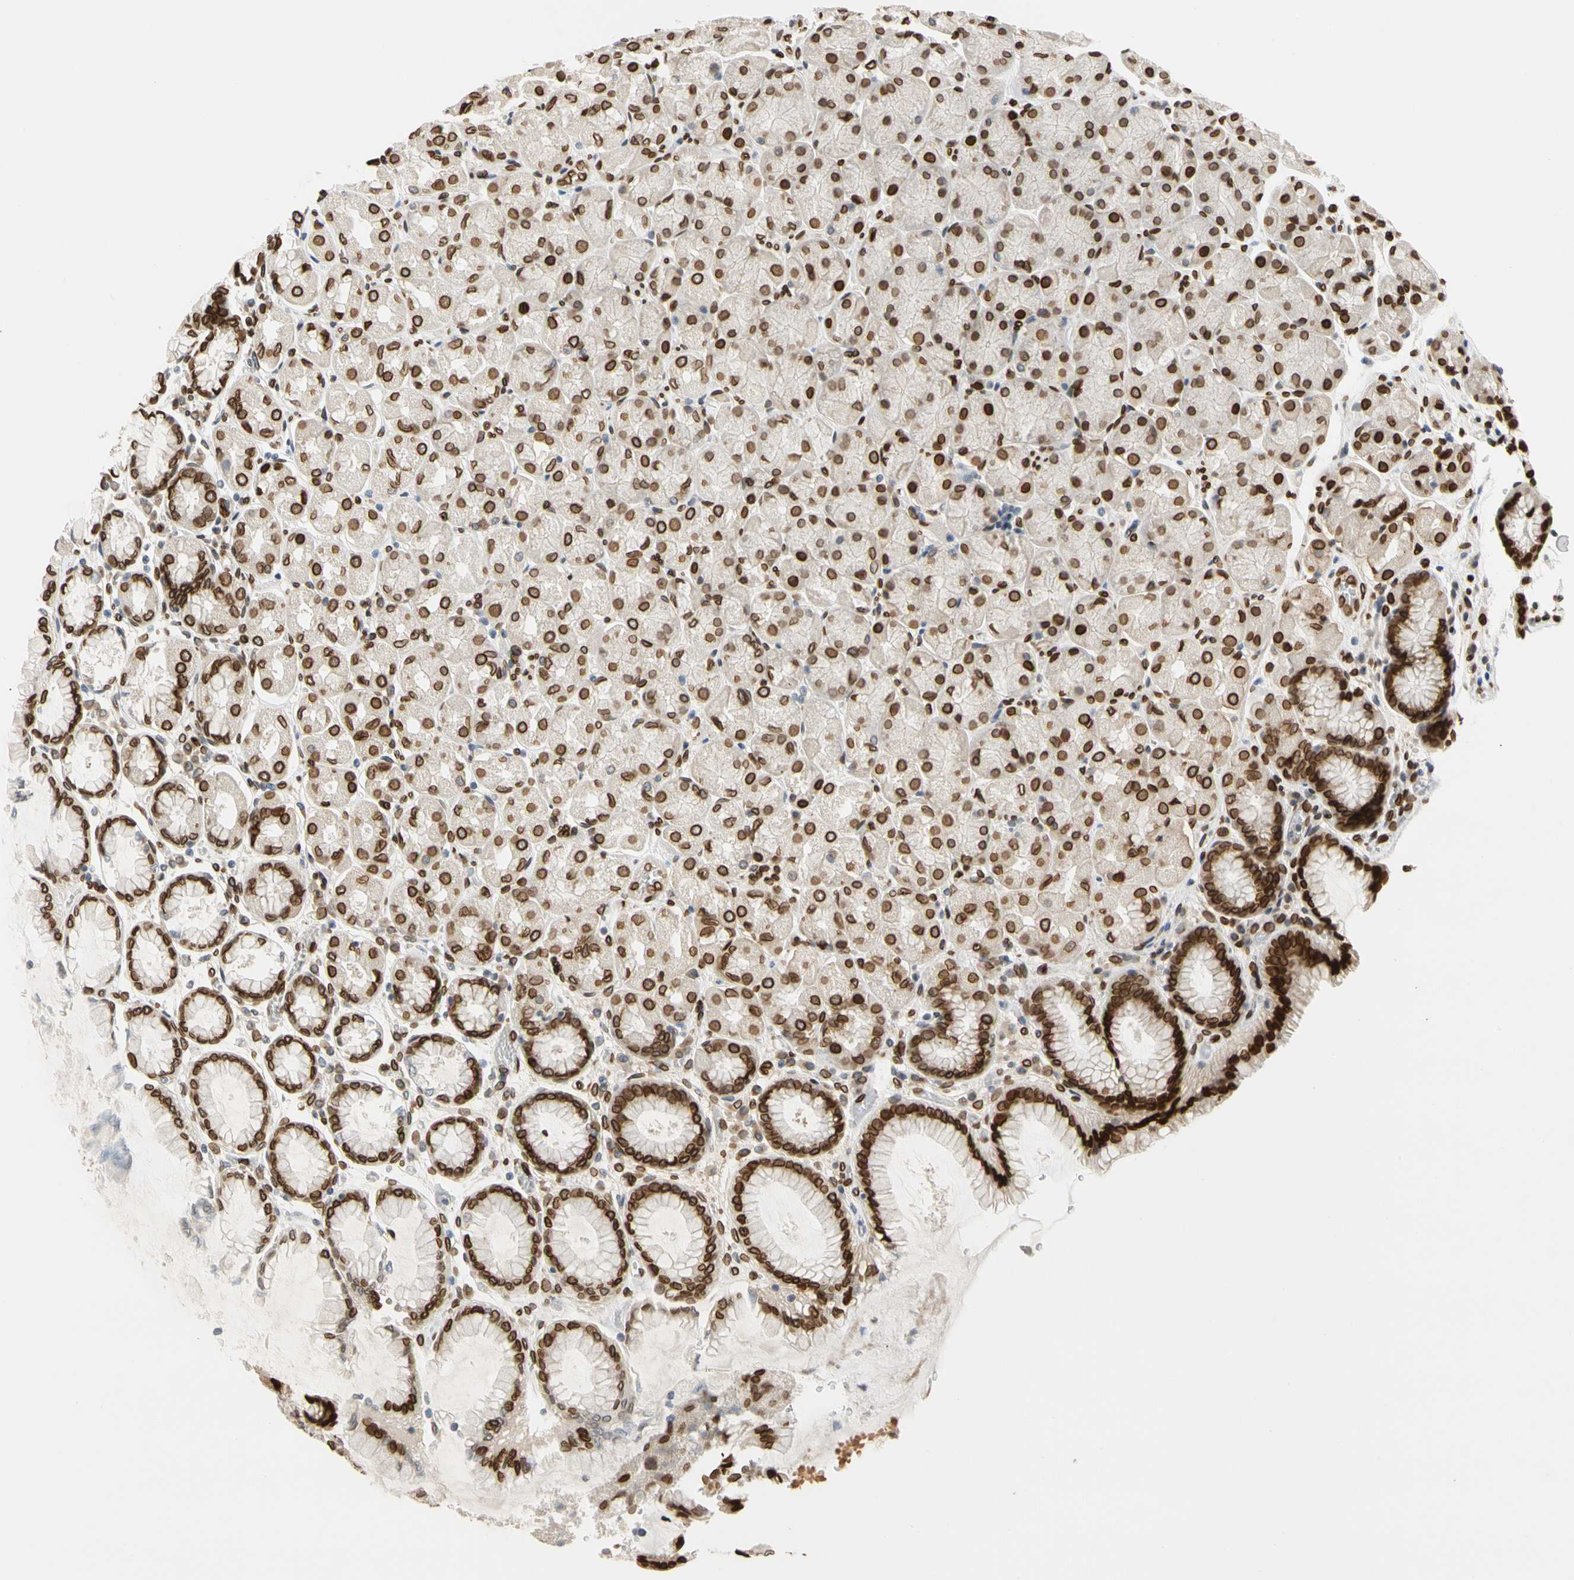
{"staining": {"intensity": "strong", "quantity": ">75%", "location": "cytoplasmic/membranous,nuclear"}, "tissue": "stomach", "cell_type": "Glandular cells", "image_type": "normal", "snomed": [{"axis": "morphology", "description": "Normal tissue, NOS"}, {"axis": "topography", "description": "Stomach, upper"}], "caption": "High-power microscopy captured an IHC histopathology image of normal stomach, revealing strong cytoplasmic/membranous,nuclear positivity in about >75% of glandular cells. Immunohistochemistry stains the protein in brown and the nuclei are stained blue.", "gene": "SUN1", "patient": {"sex": "female", "age": 56}}